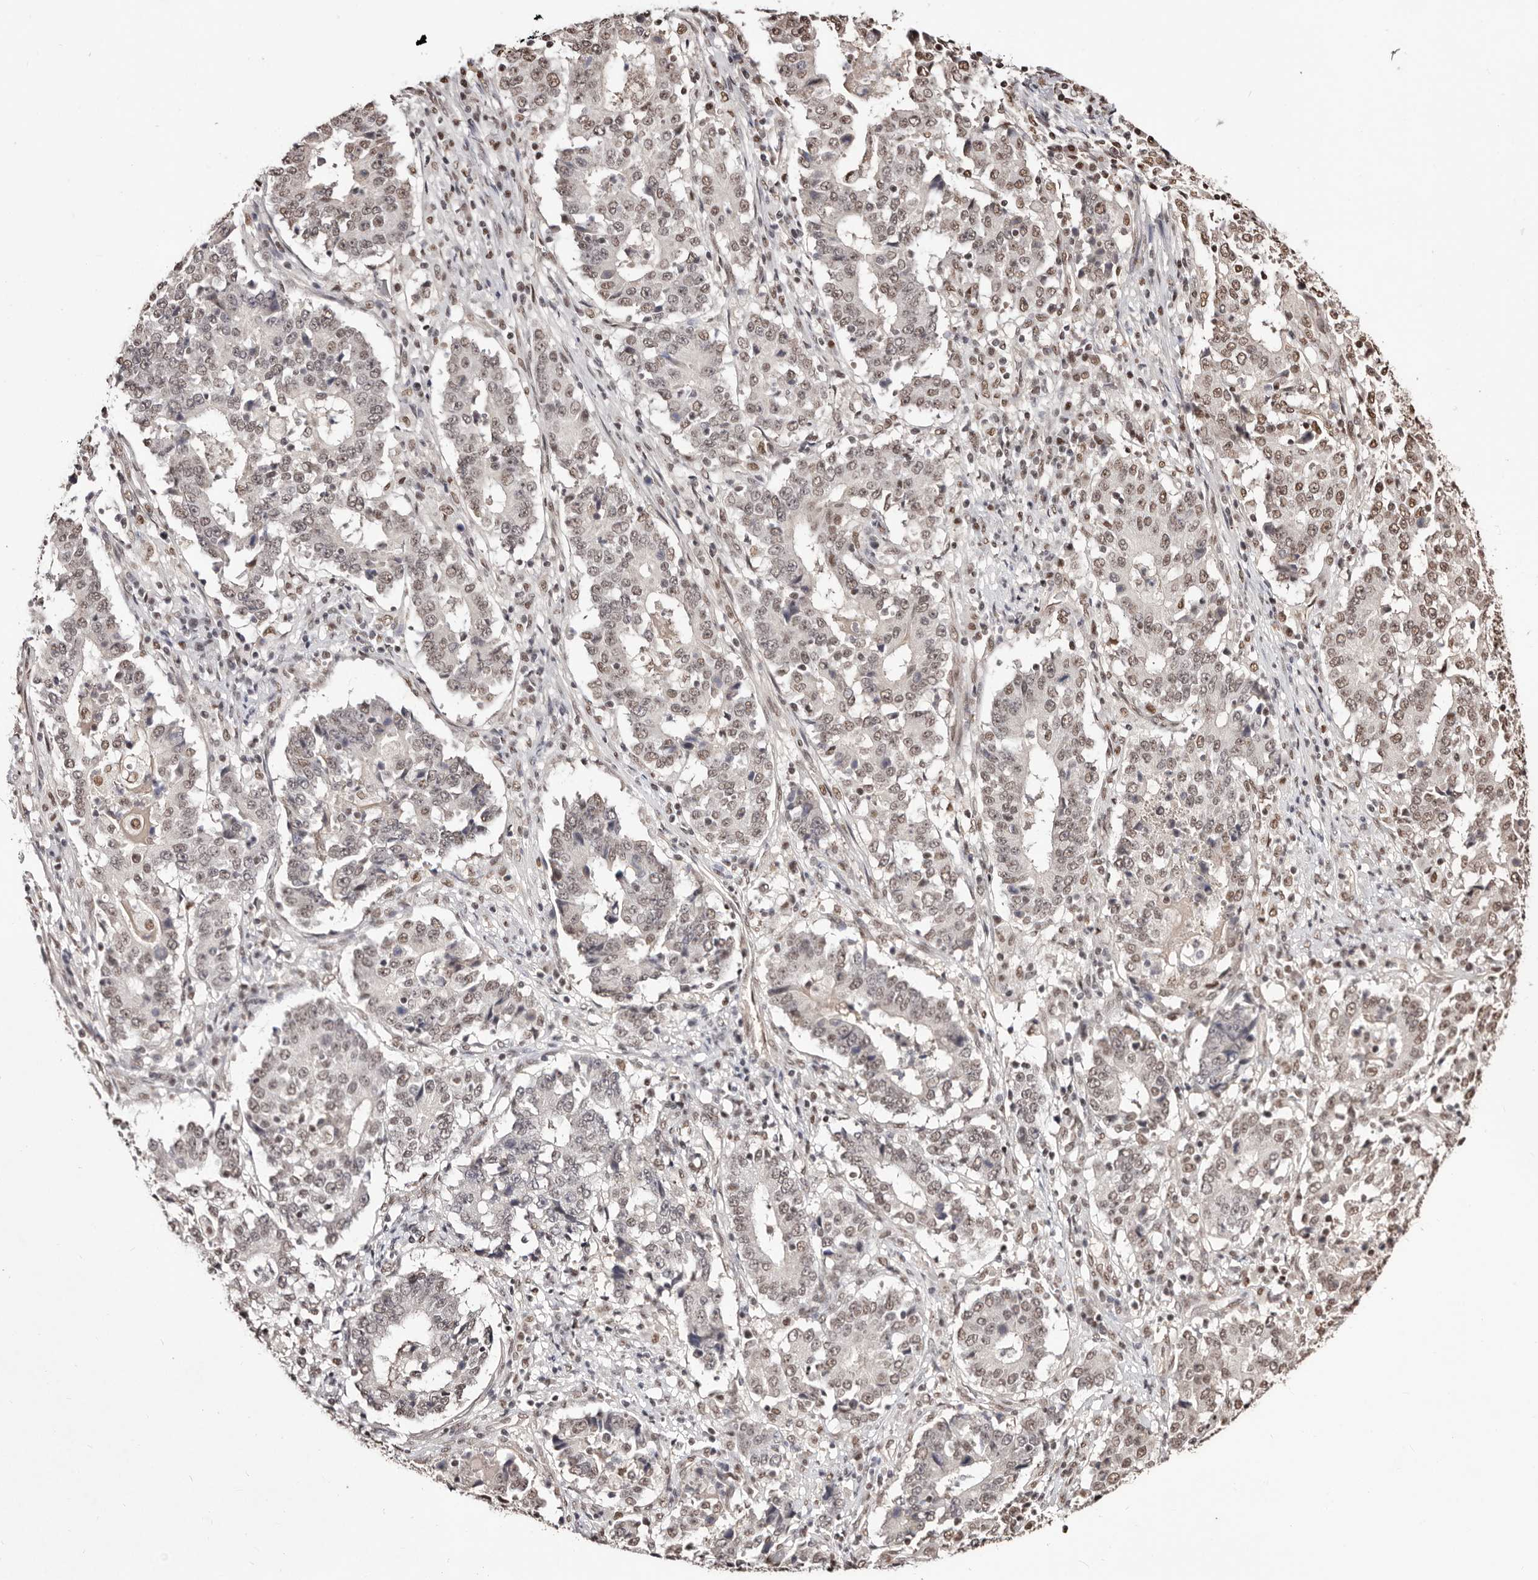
{"staining": {"intensity": "weak", "quantity": ">75%", "location": "nuclear"}, "tissue": "stomach cancer", "cell_type": "Tumor cells", "image_type": "cancer", "snomed": [{"axis": "morphology", "description": "Adenocarcinoma, NOS"}, {"axis": "topography", "description": "Stomach"}], "caption": "Immunohistochemical staining of human stomach adenocarcinoma displays low levels of weak nuclear protein positivity in approximately >75% of tumor cells.", "gene": "BICRAL", "patient": {"sex": "male", "age": 59}}